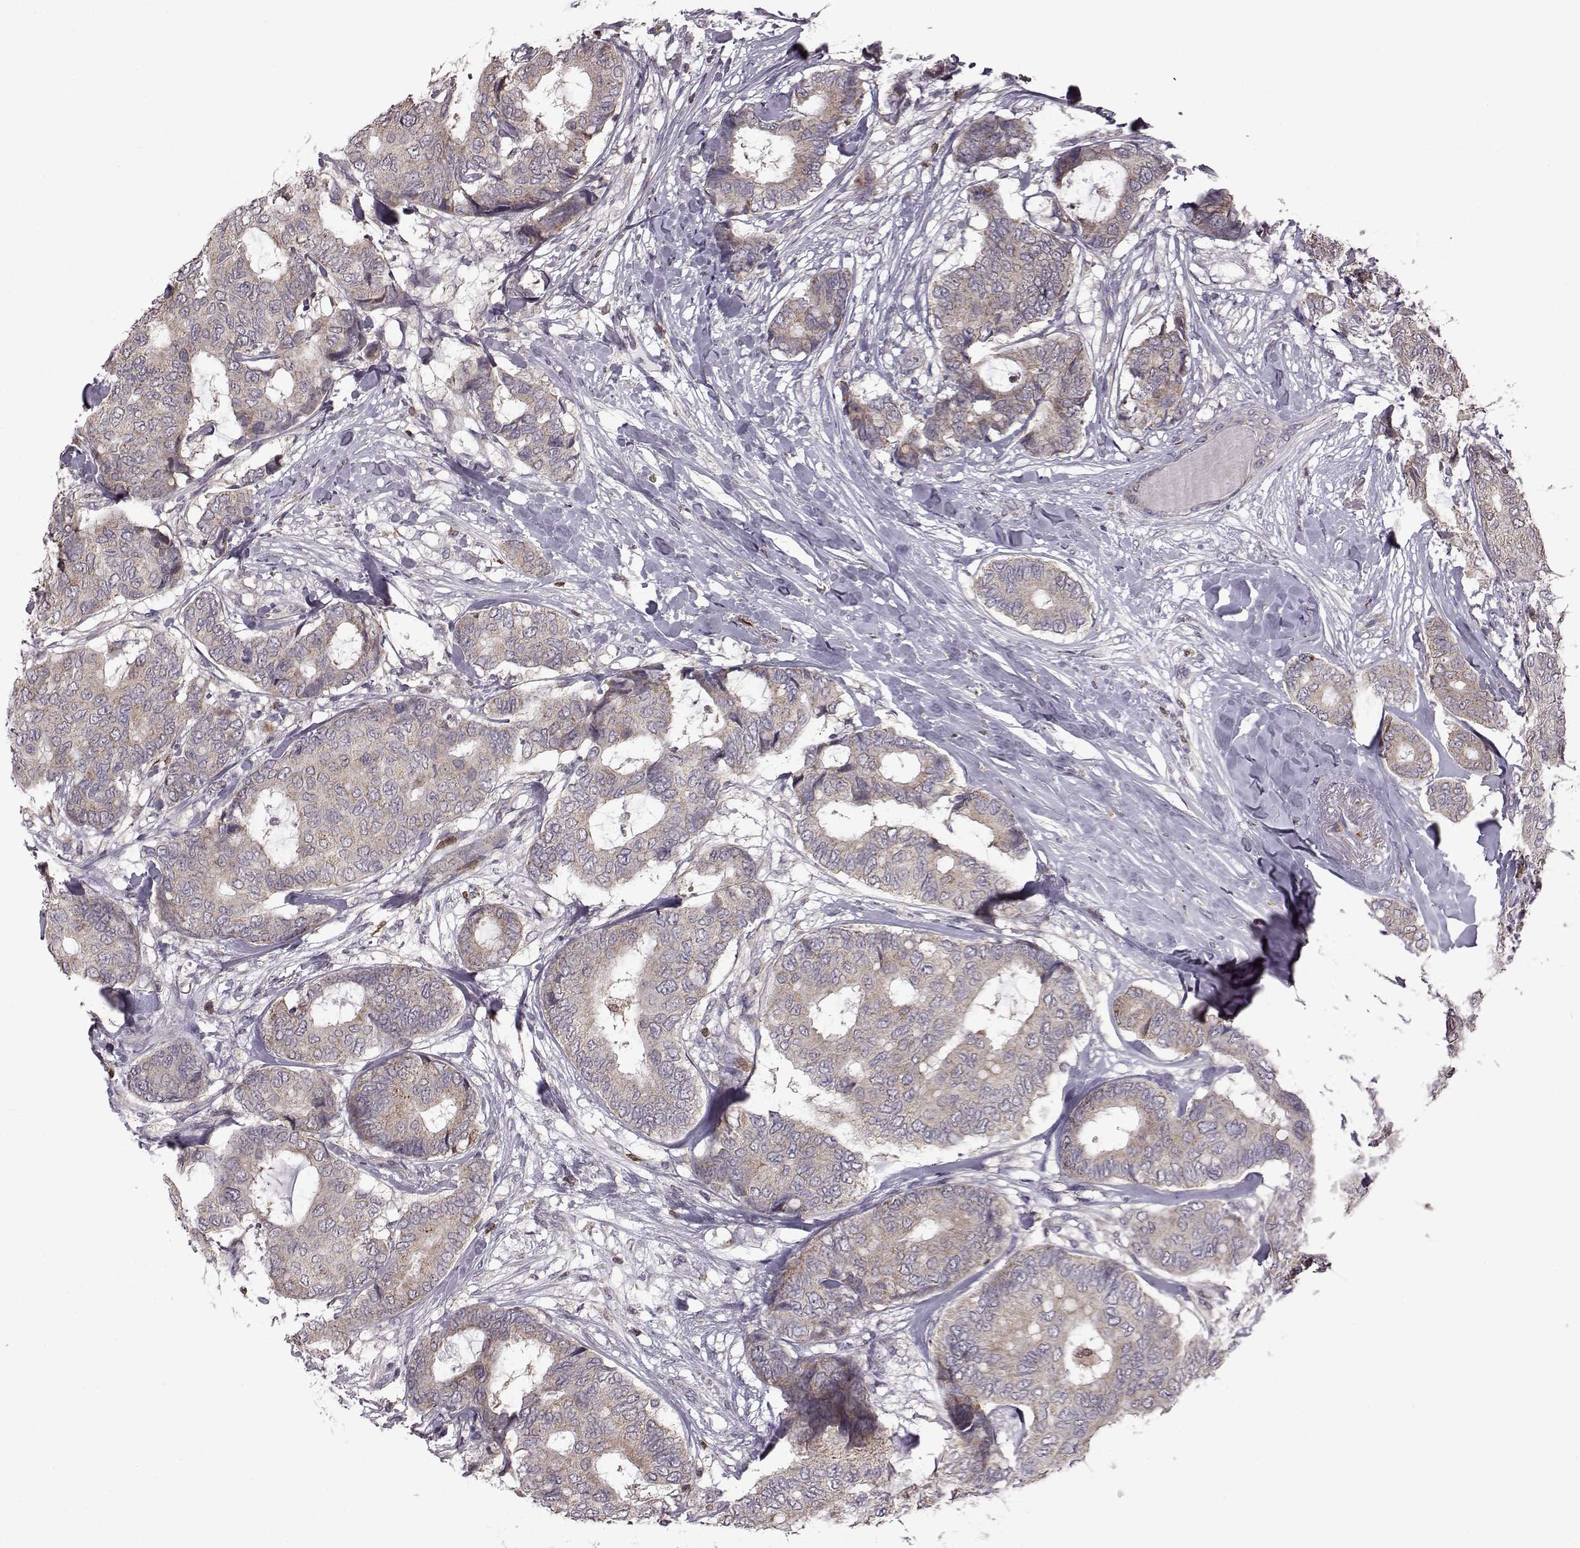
{"staining": {"intensity": "negative", "quantity": "none", "location": "none"}, "tissue": "breast cancer", "cell_type": "Tumor cells", "image_type": "cancer", "snomed": [{"axis": "morphology", "description": "Duct carcinoma"}, {"axis": "topography", "description": "Breast"}], "caption": "IHC image of breast cancer stained for a protein (brown), which shows no expression in tumor cells.", "gene": "DOK2", "patient": {"sex": "female", "age": 75}}